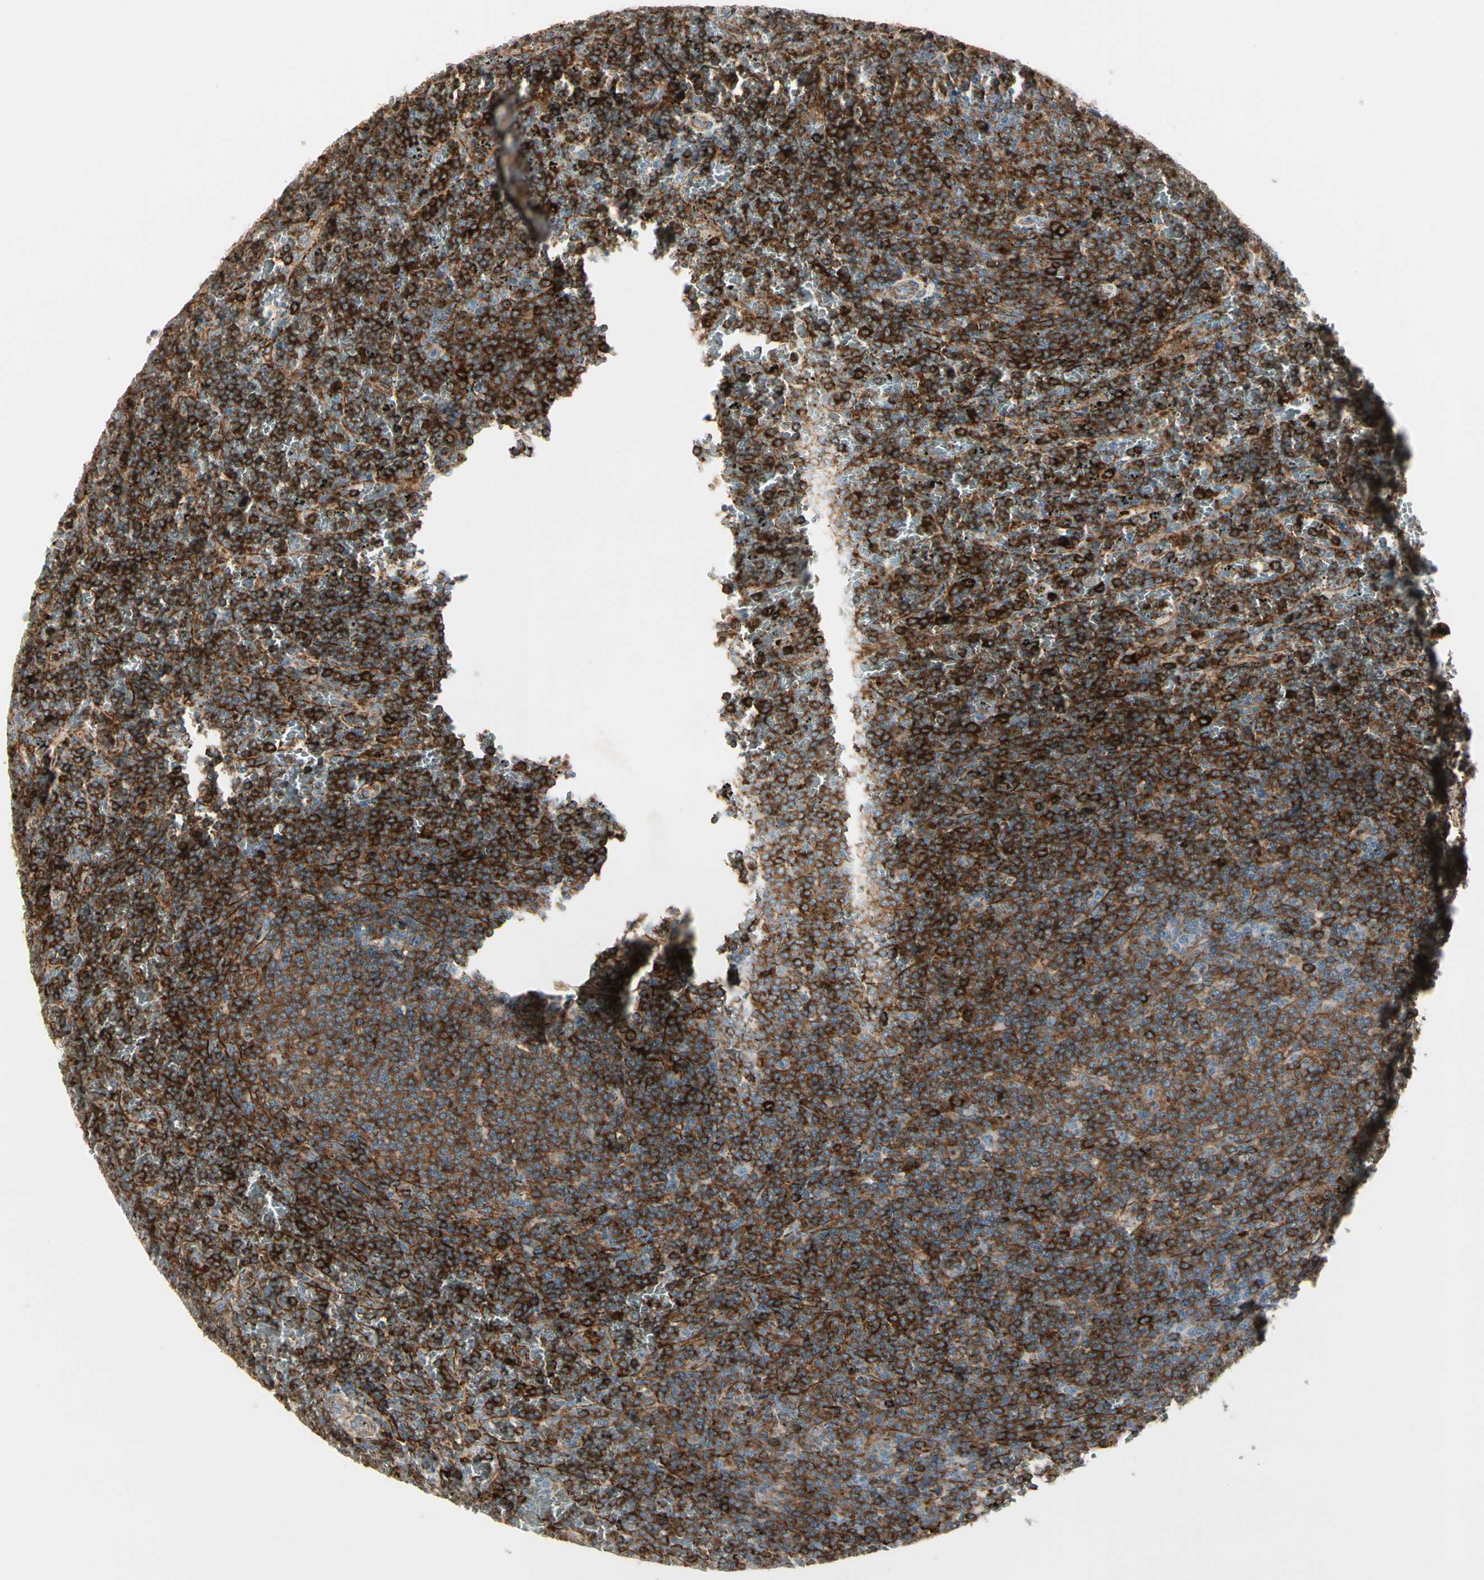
{"staining": {"intensity": "strong", "quantity": ">75%", "location": "cytoplasmic/membranous"}, "tissue": "lymphoma", "cell_type": "Tumor cells", "image_type": "cancer", "snomed": [{"axis": "morphology", "description": "Malignant lymphoma, non-Hodgkin's type, Low grade"}, {"axis": "topography", "description": "Spleen"}], "caption": "Immunohistochemistry (DAB) staining of human malignant lymphoma, non-Hodgkin's type (low-grade) demonstrates strong cytoplasmic/membranous protein positivity in approximately >75% of tumor cells. (brown staining indicates protein expression, while blue staining denotes nuclei).", "gene": "ABCA3", "patient": {"sex": "female", "age": 77}}